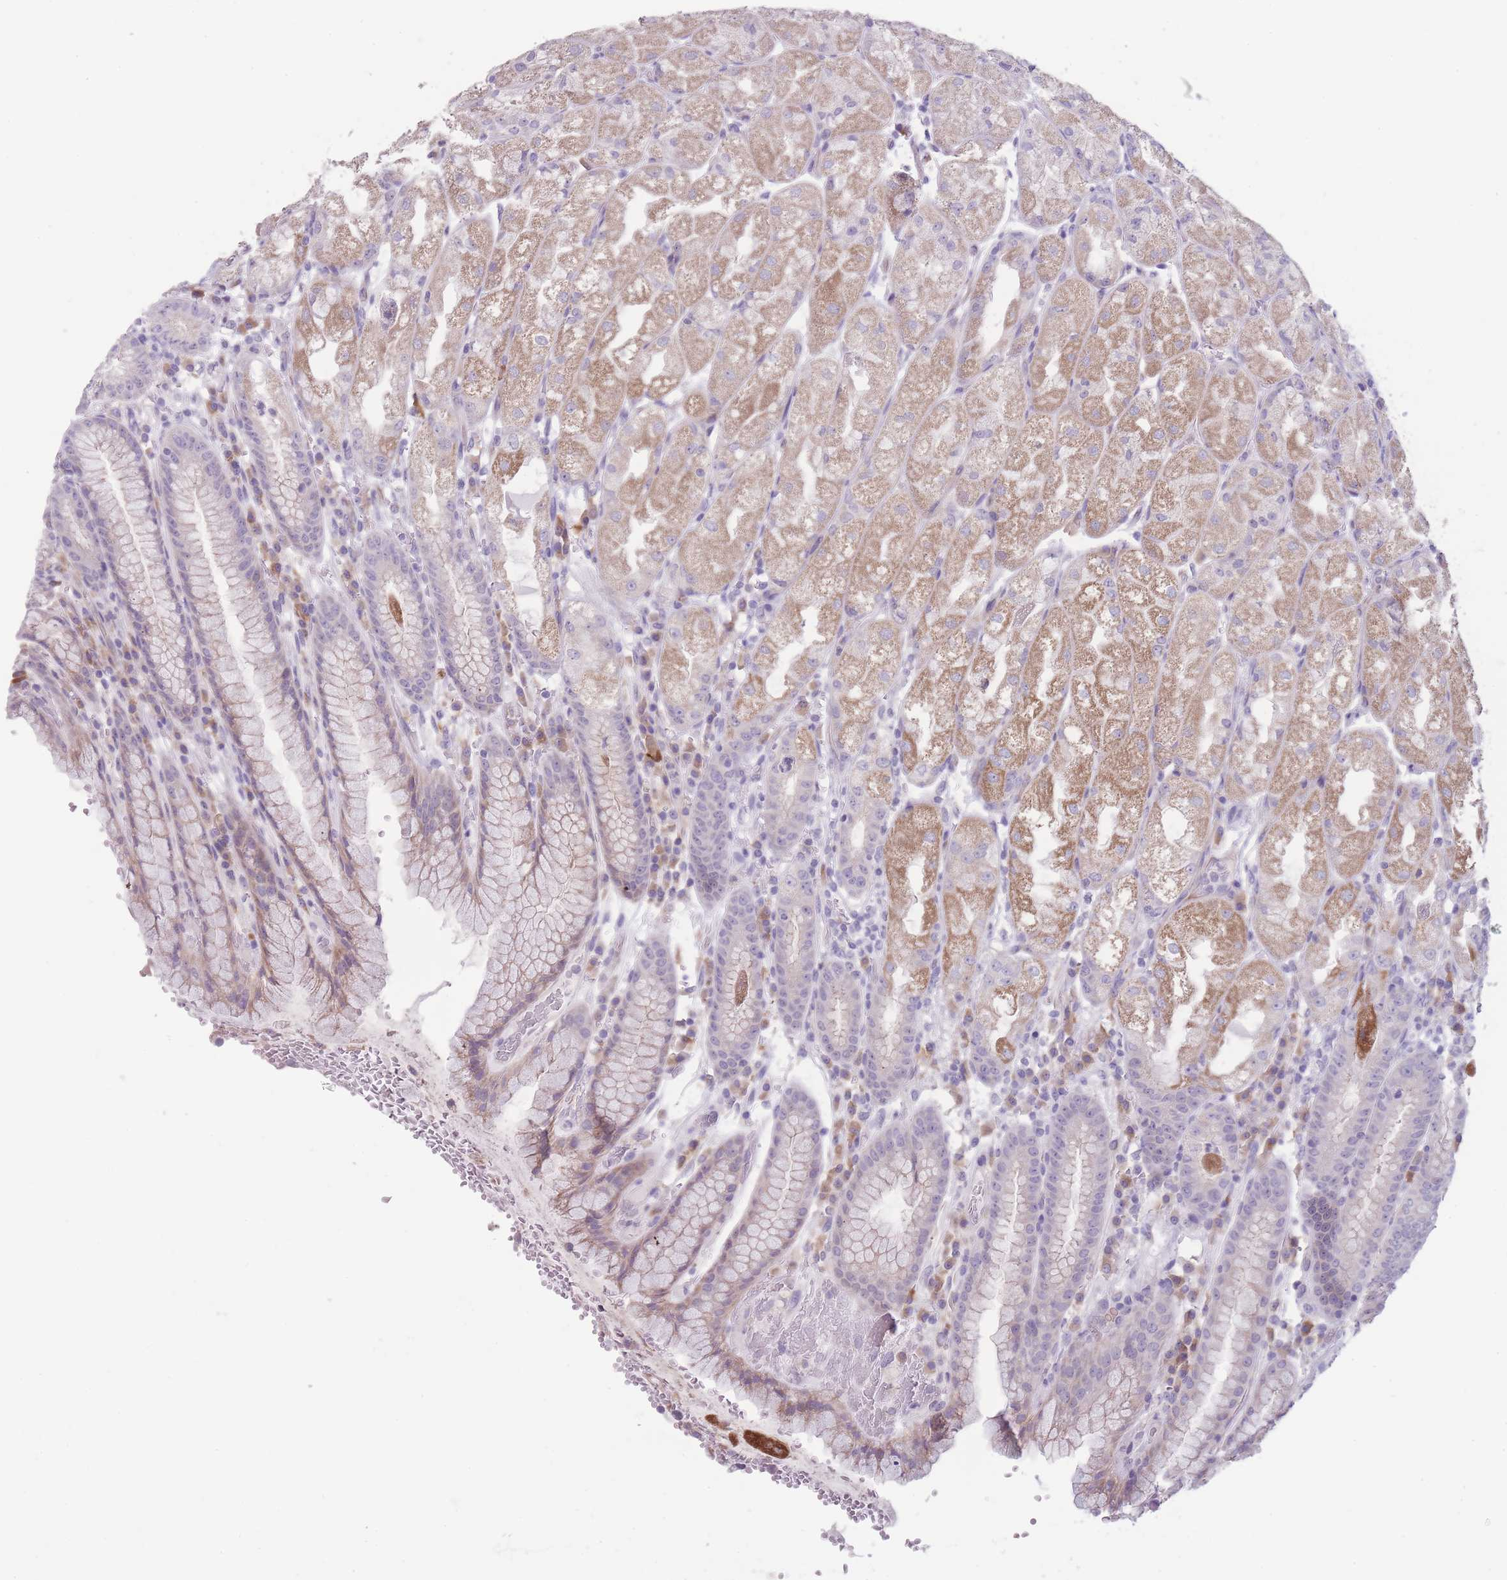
{"staining": {"intensity": "moderate", "quantity": "25%-75%", "location": "cytoplasmic/membranous"}, "tissue": "stomach", "cell_type": "Glandular cells", "image_type": "normal", "snomed": [{"axis": "morphology", "description": "Normal tissue, NOS"}, {"axis": "topography", "description": "Stomach, upper"}], "caption": "Immunohistochemical staining of normal stomach demonstrates medium levels of moderate cytoplasmic/membranous positivity in approximately 25%-75% of glandular cells.", "gene": "DCANP1", "patient": {"sex": "male", "age": 52}}